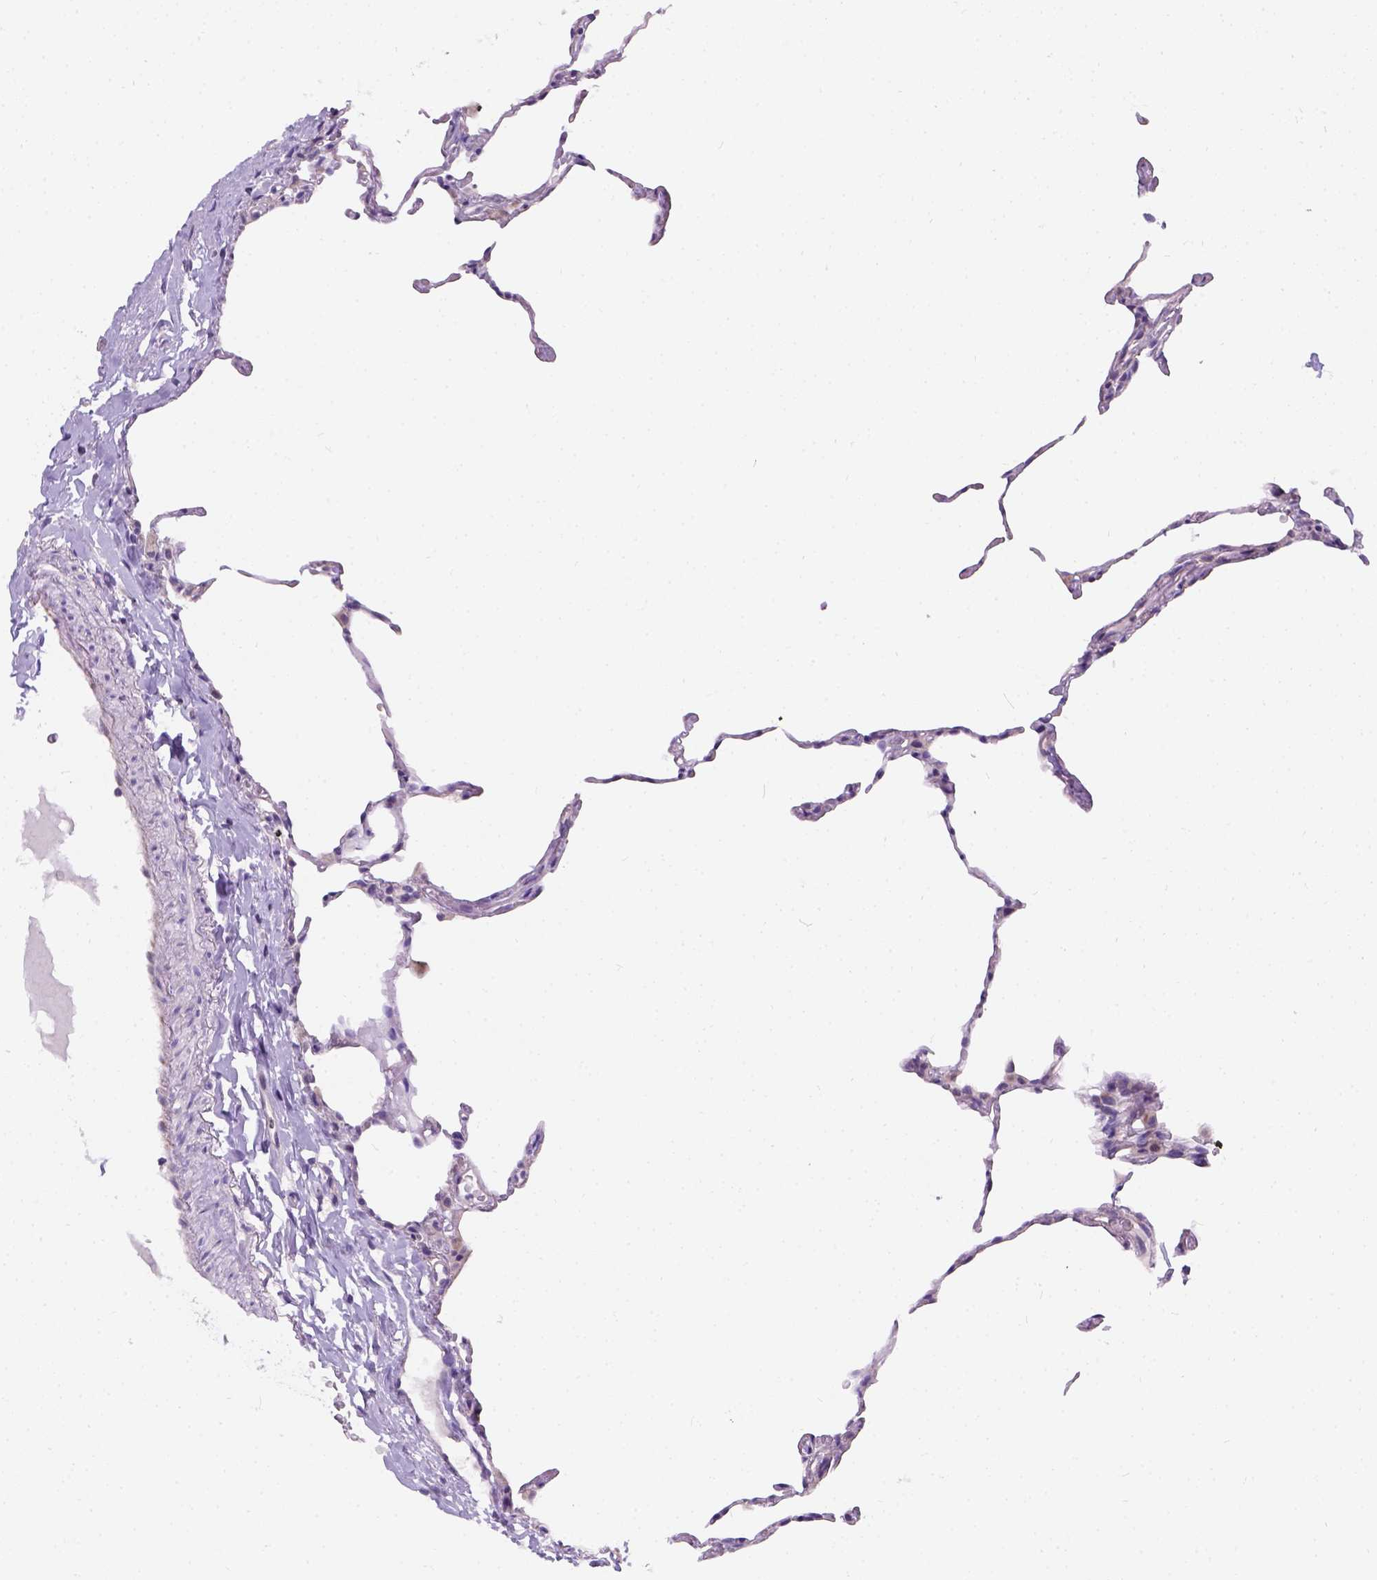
{"staining": {"intensity": "negative", "quantity": "none", "location": "none"}, "tissue": "lung", "cell_type": "Alveolar cells", "image_type": "normal", "snomed": [{"axis": "morphology", "description": "Normal tissue, NOS"}, {"axis": "topography", "description": "Lung"}], "caption": "This micrograph is of benign lung stained with immunohistochemistry to label a protein in brown with the nuclei are counter-stained blue. There is no staining in alveolar cells. (DAB (3,3'-diaminobenzidine) immunohistochemistry visualized using brightfield microscopy, high magnification).", "gene": "C20orf144", "patient": {"sex": "female", "age": 57}}